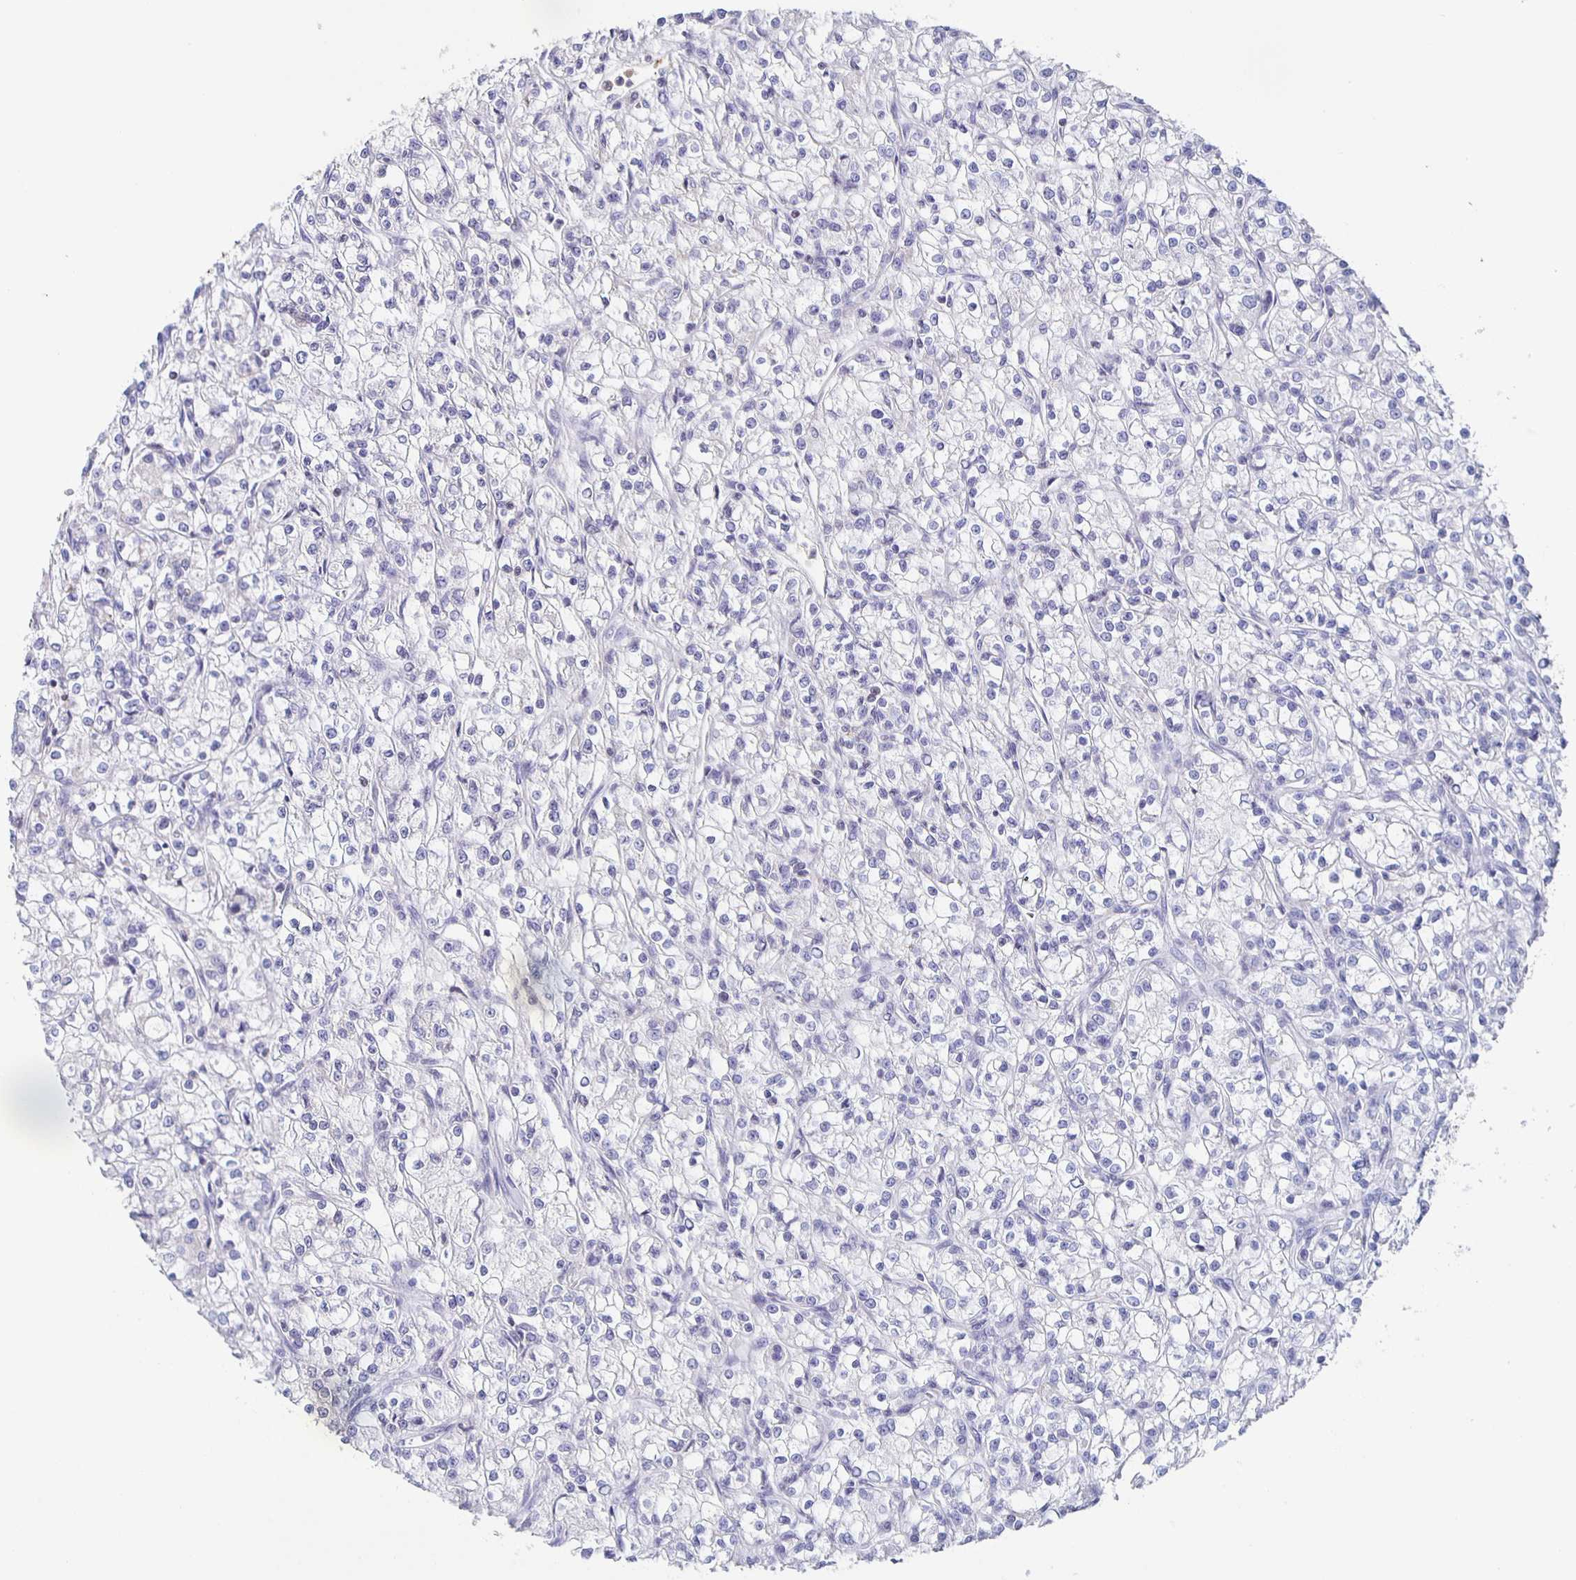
{"staining": {"intensity": "negative", "quantity": "none", "location": "none"}, "tissue": "renal cancer", "cell_type": "Tumor cells", "image_type": "cancer", "snomed": [{"axis": "morphology", "description": "Adenocarcinoma, NOS"}, {"axis": "topography", "description": "Kidney"}], "caption": "DAB immunohistochemical staining of renal cancer reveals no significant expression in tumor cells.", "gene": "FGA", "patient": {"sex": "female", "age": 59}}